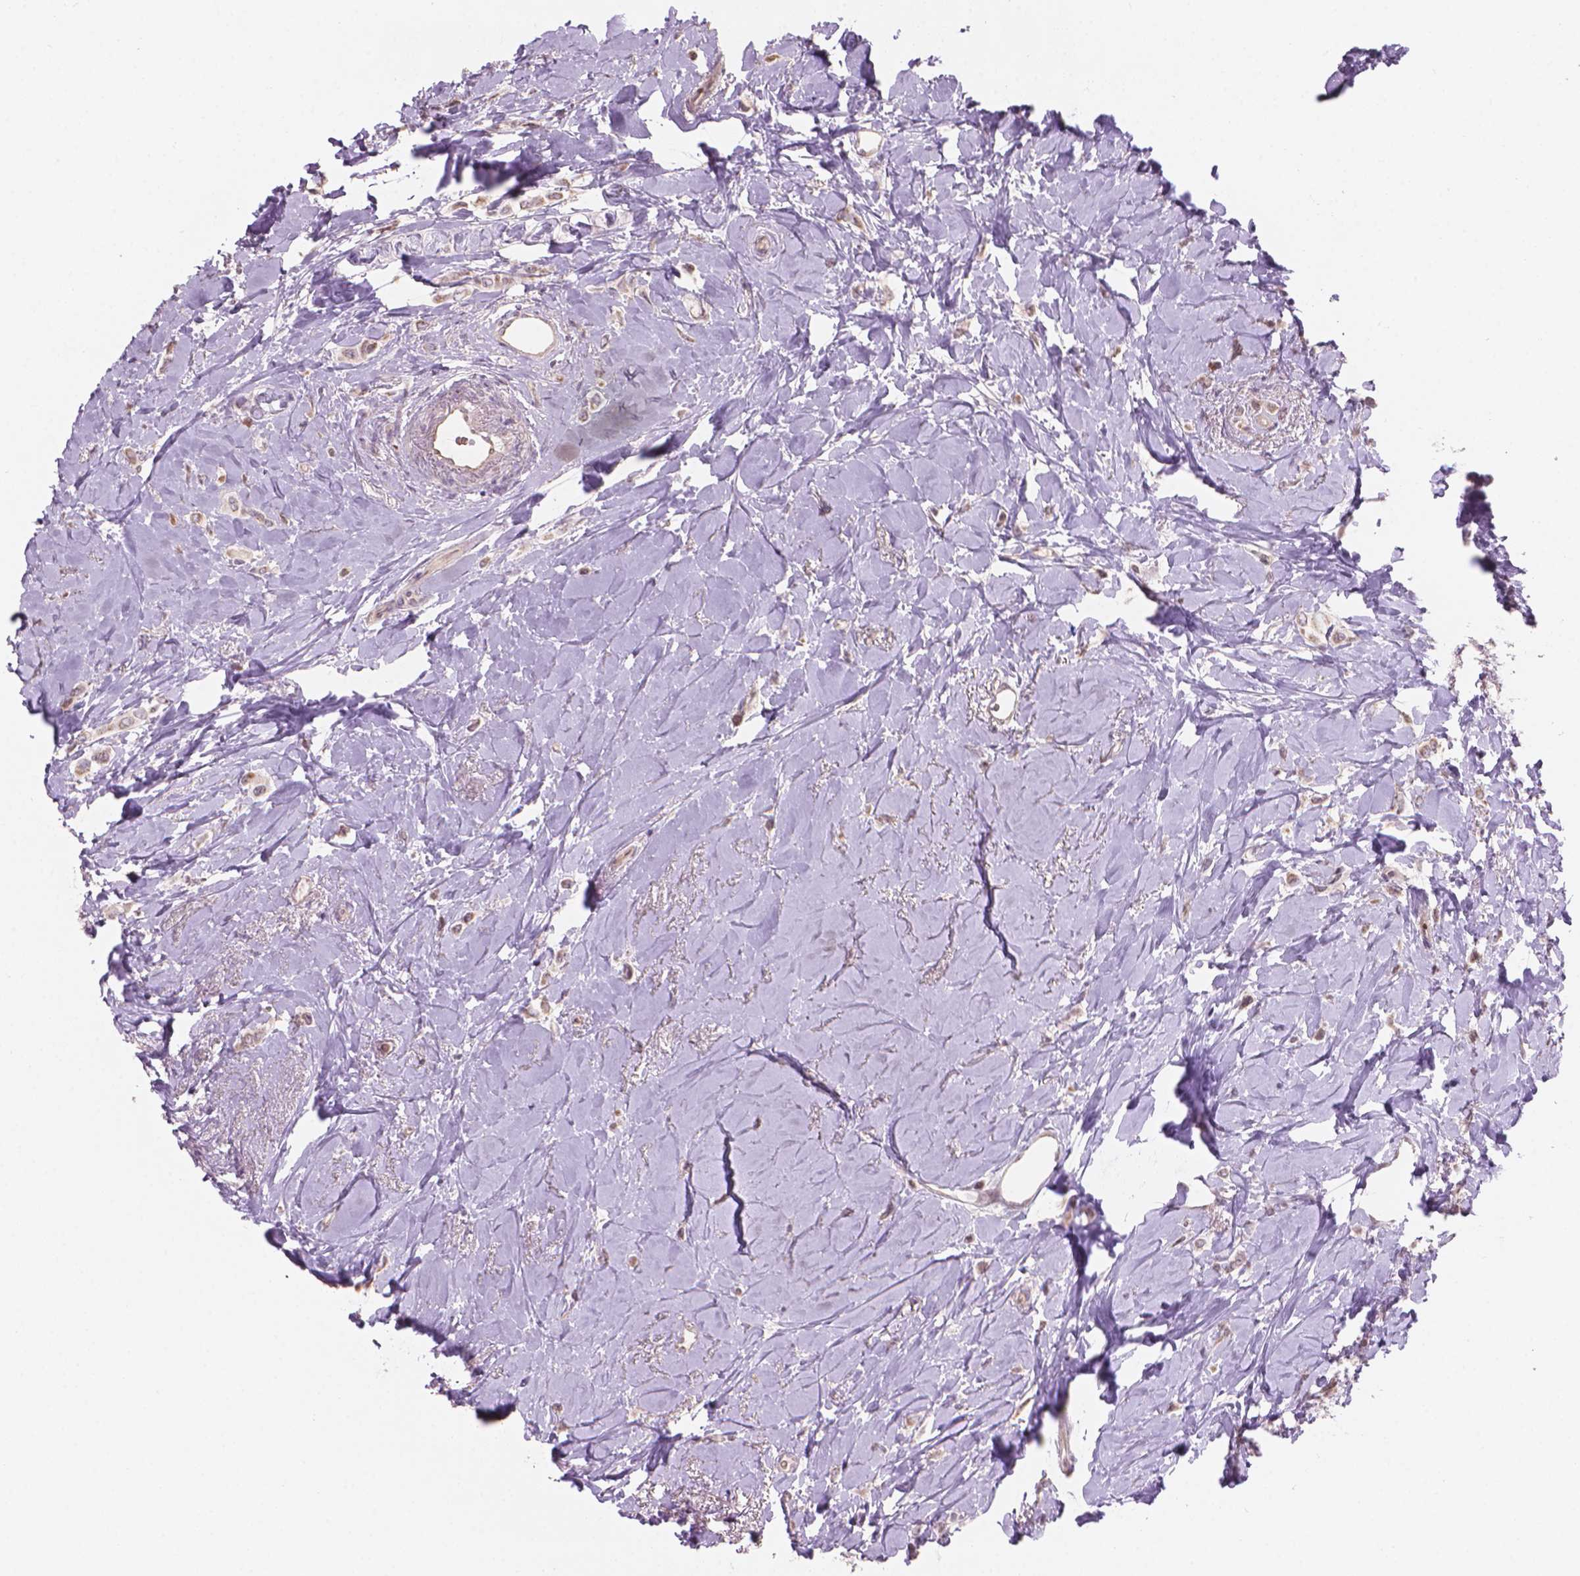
{"staining": {"intensity": "moderate", "quantity": "<25%", "location": "cytoplasmic/membranous"}, "tissue": "breast cancer", "cell_type": "Tumor cells", "image_type": "cancer", "snomed": [{"axis": "morphology", "description": "Lobular carcinoma"}, {"axis": "topography", "description": "Breast"}], "caption": "Immunohistochemistry (IHC) photomicrograph of breast cancer stained for a protein (brown), which reveals low levels of moderate cytoplasmic/membranous expression in approximately <25% of tumor cells.", "gene": "IFFO1", "patient": {"sex": "female", "age": 66}}